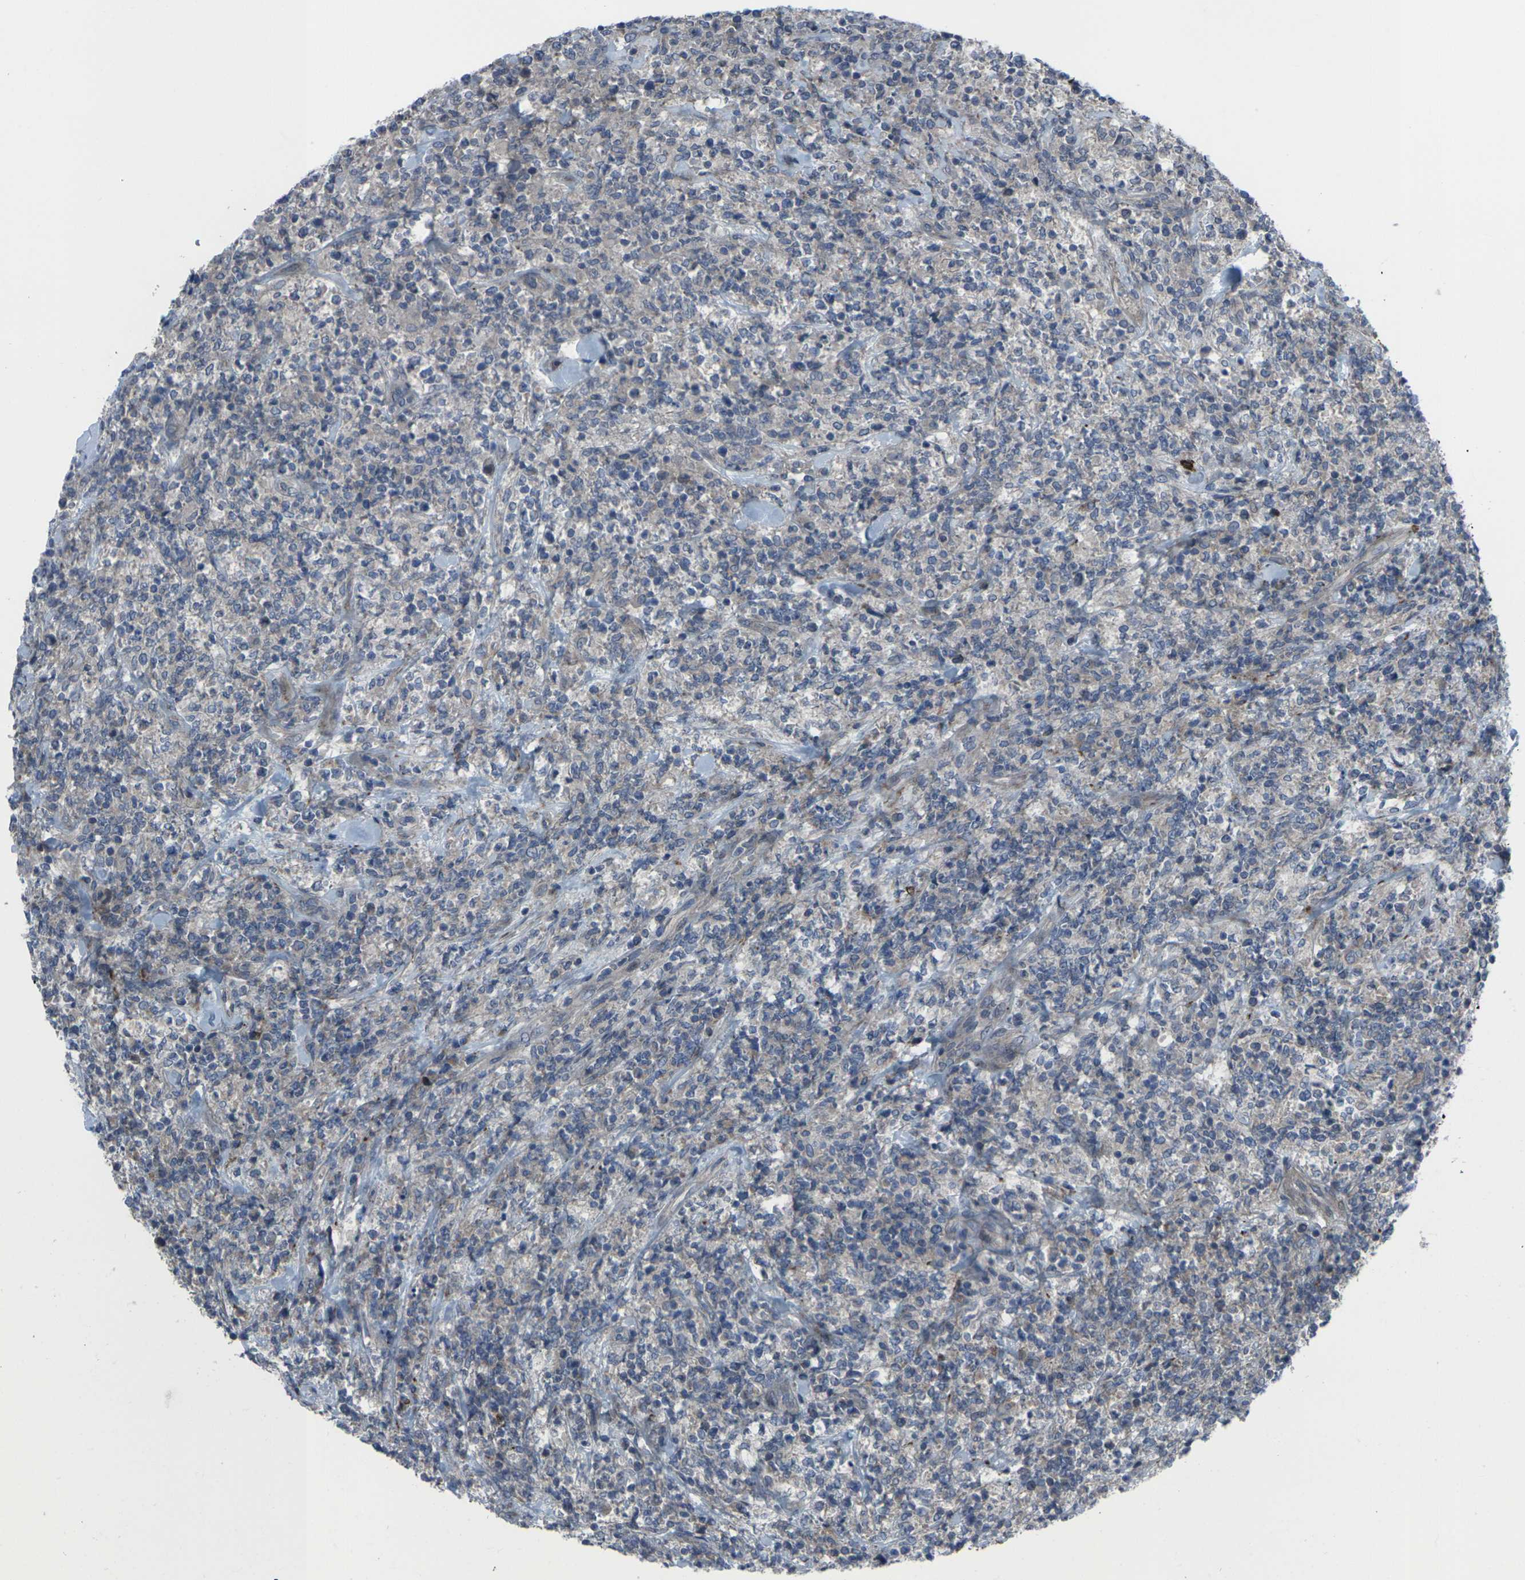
{"staining": {"intensity": "negative", "quantity": "none", "location": "none"}, "tissue": "lymphoma", "cell_type": "Tumor cells", "image_type": "cancer", "snomed": [{"axis": "morphology", "description": "Malignant lymphoma, non-Hodgkin's type, High grade"}, {"axis": "topography", "description": "Soft tissue"}], "caption": "The immunohistochemistry image has no significant expression in tumor cells of malignant lymphoma, non-Hodgkin's type (high-grade) tissue. The staining is performed using DAB brown chromogen with nuclei counter-stained in using hematoxylin.", "gene": "CCR10", "patient": {"sex": "male", "age": 18}}